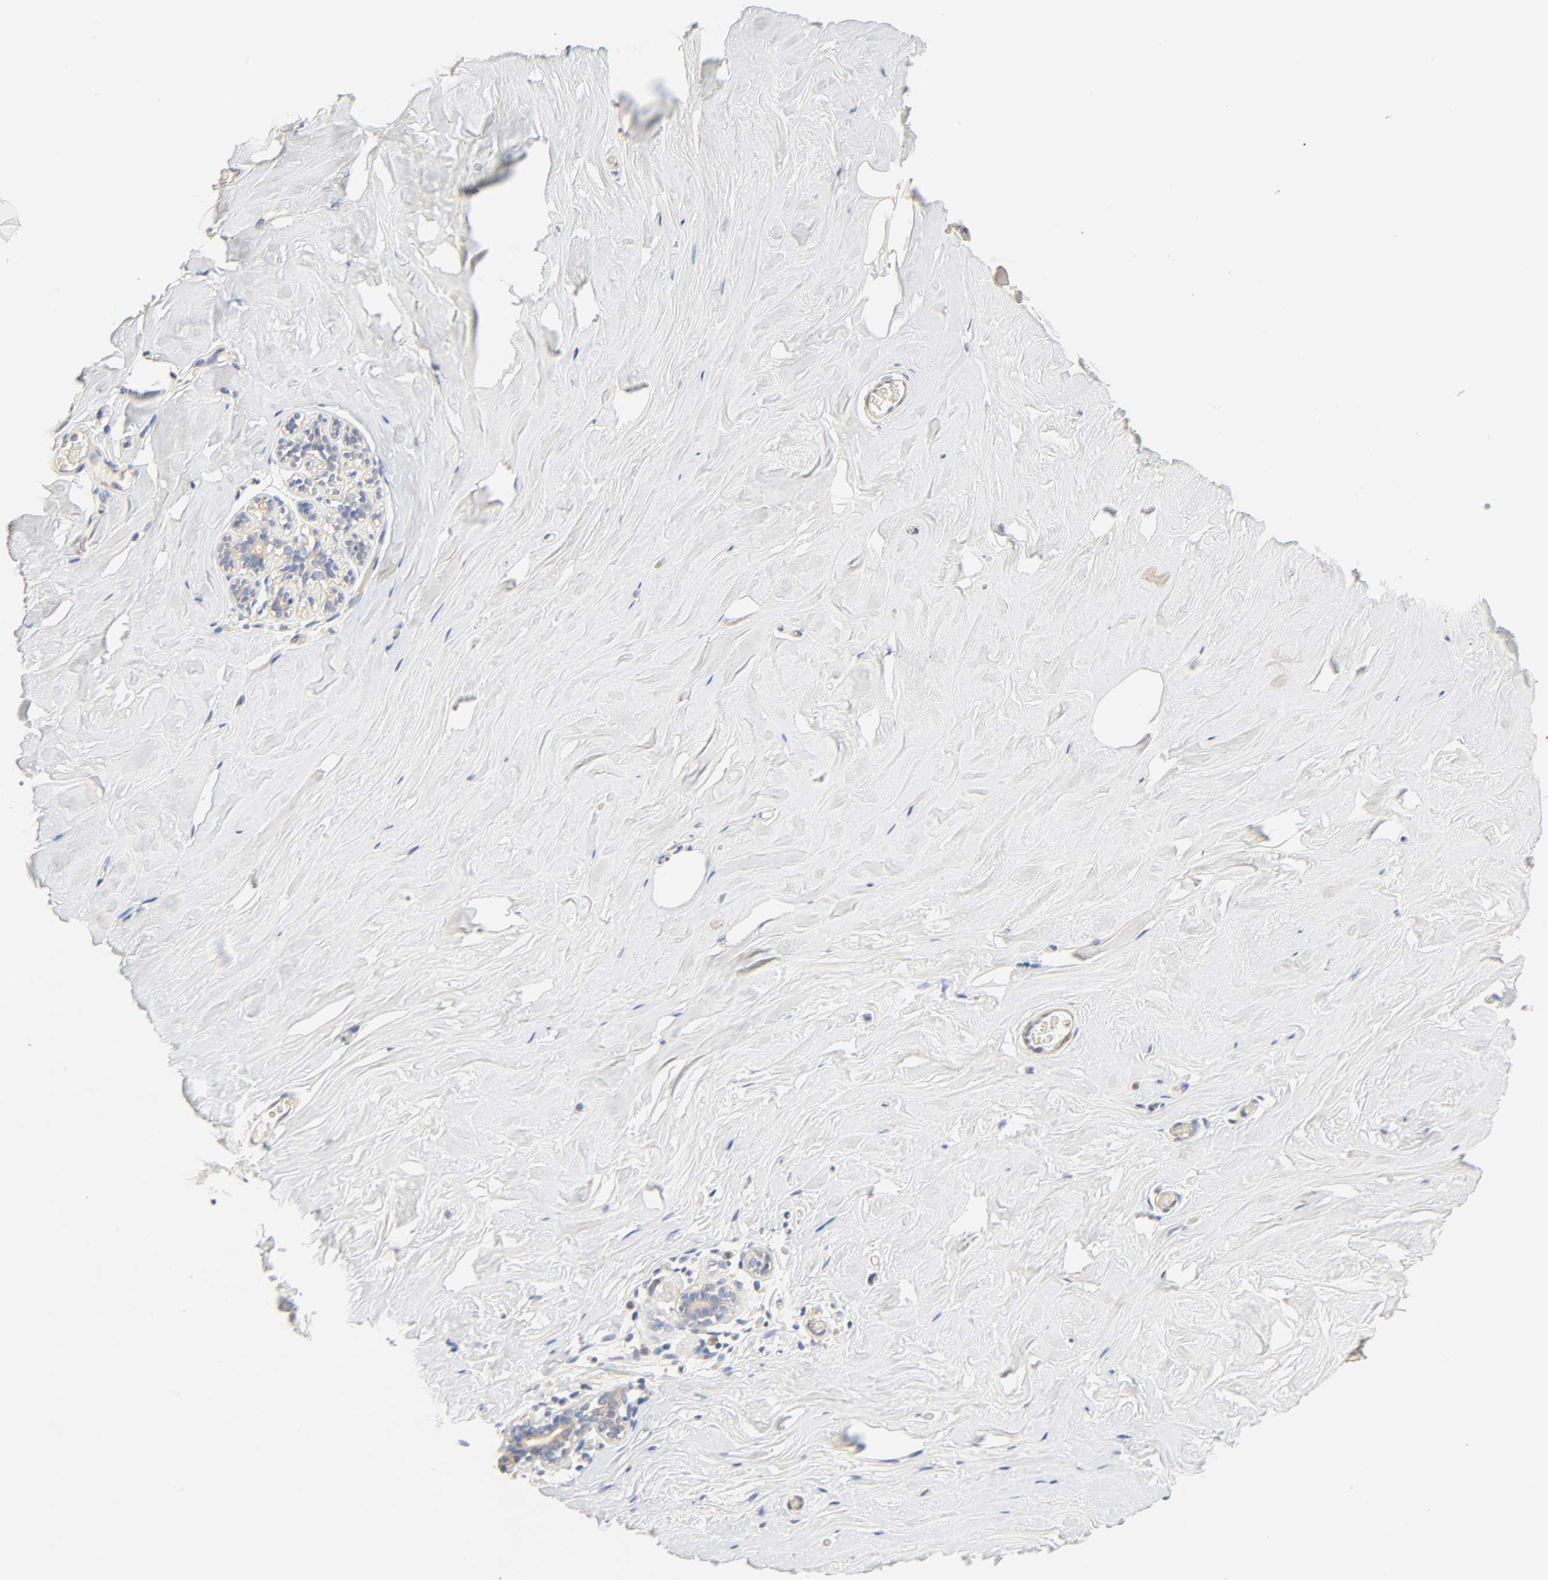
{"staining": {"intensity": "negative", "quantity": "none", "location": "none"}, "tissue": "breast", "cell_type": "Adipocytes", "image_type": "normal", "snomed": [{"axis": "morphology", "description": "Normal tissue, NOS"}, {"axis": "topography", "description": "Breast"}], "caption": "A micrograph of breast stained for a protein reveals no brown staining in adipocytes. The staining is performed using DAB (3,3'-diaminobenzidine) brown chromogen with nuclei counter-stained in using hematoxylin.", "gene": "BORCS8", "patient": {"sex": "female", "age": 75}}